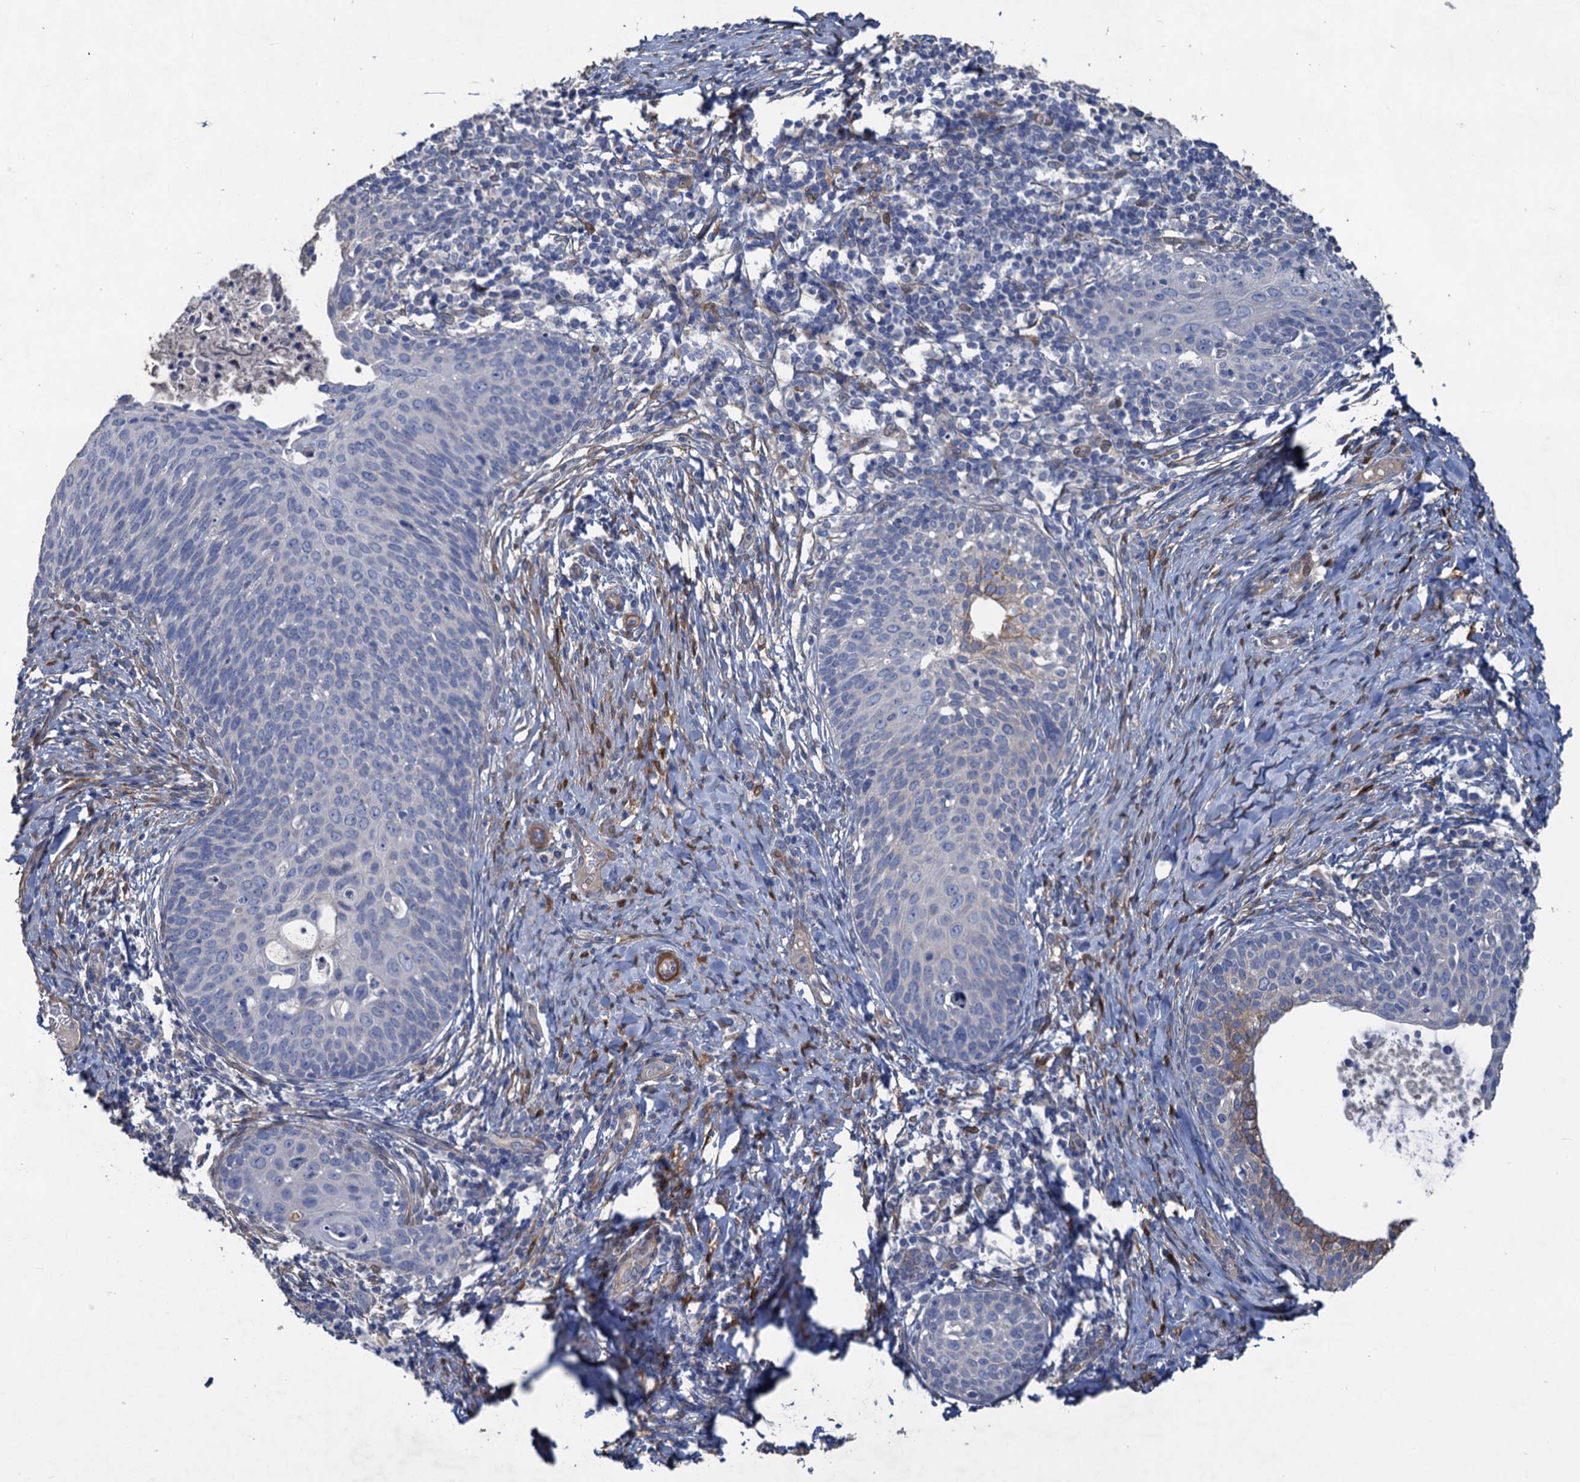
{"staining": {"intensity": "negative", "quantity": "none", "location": "none"}, "tissue": "cervical cancer", "cell_type": "Tumor cells", "image_type": "cancer", "snomed": [{"axis": "morphology", "description": "Squamous cell carcinoma, NOS"}, {"axis": "topography", "description": "Cervix"}], "caption": "Histopathology image shows no significant protein expression in tumor cells of cervical squamous cell carcinoma.", "gene": "SMCO3", "patient": {"sex": "female", "age": 52}}